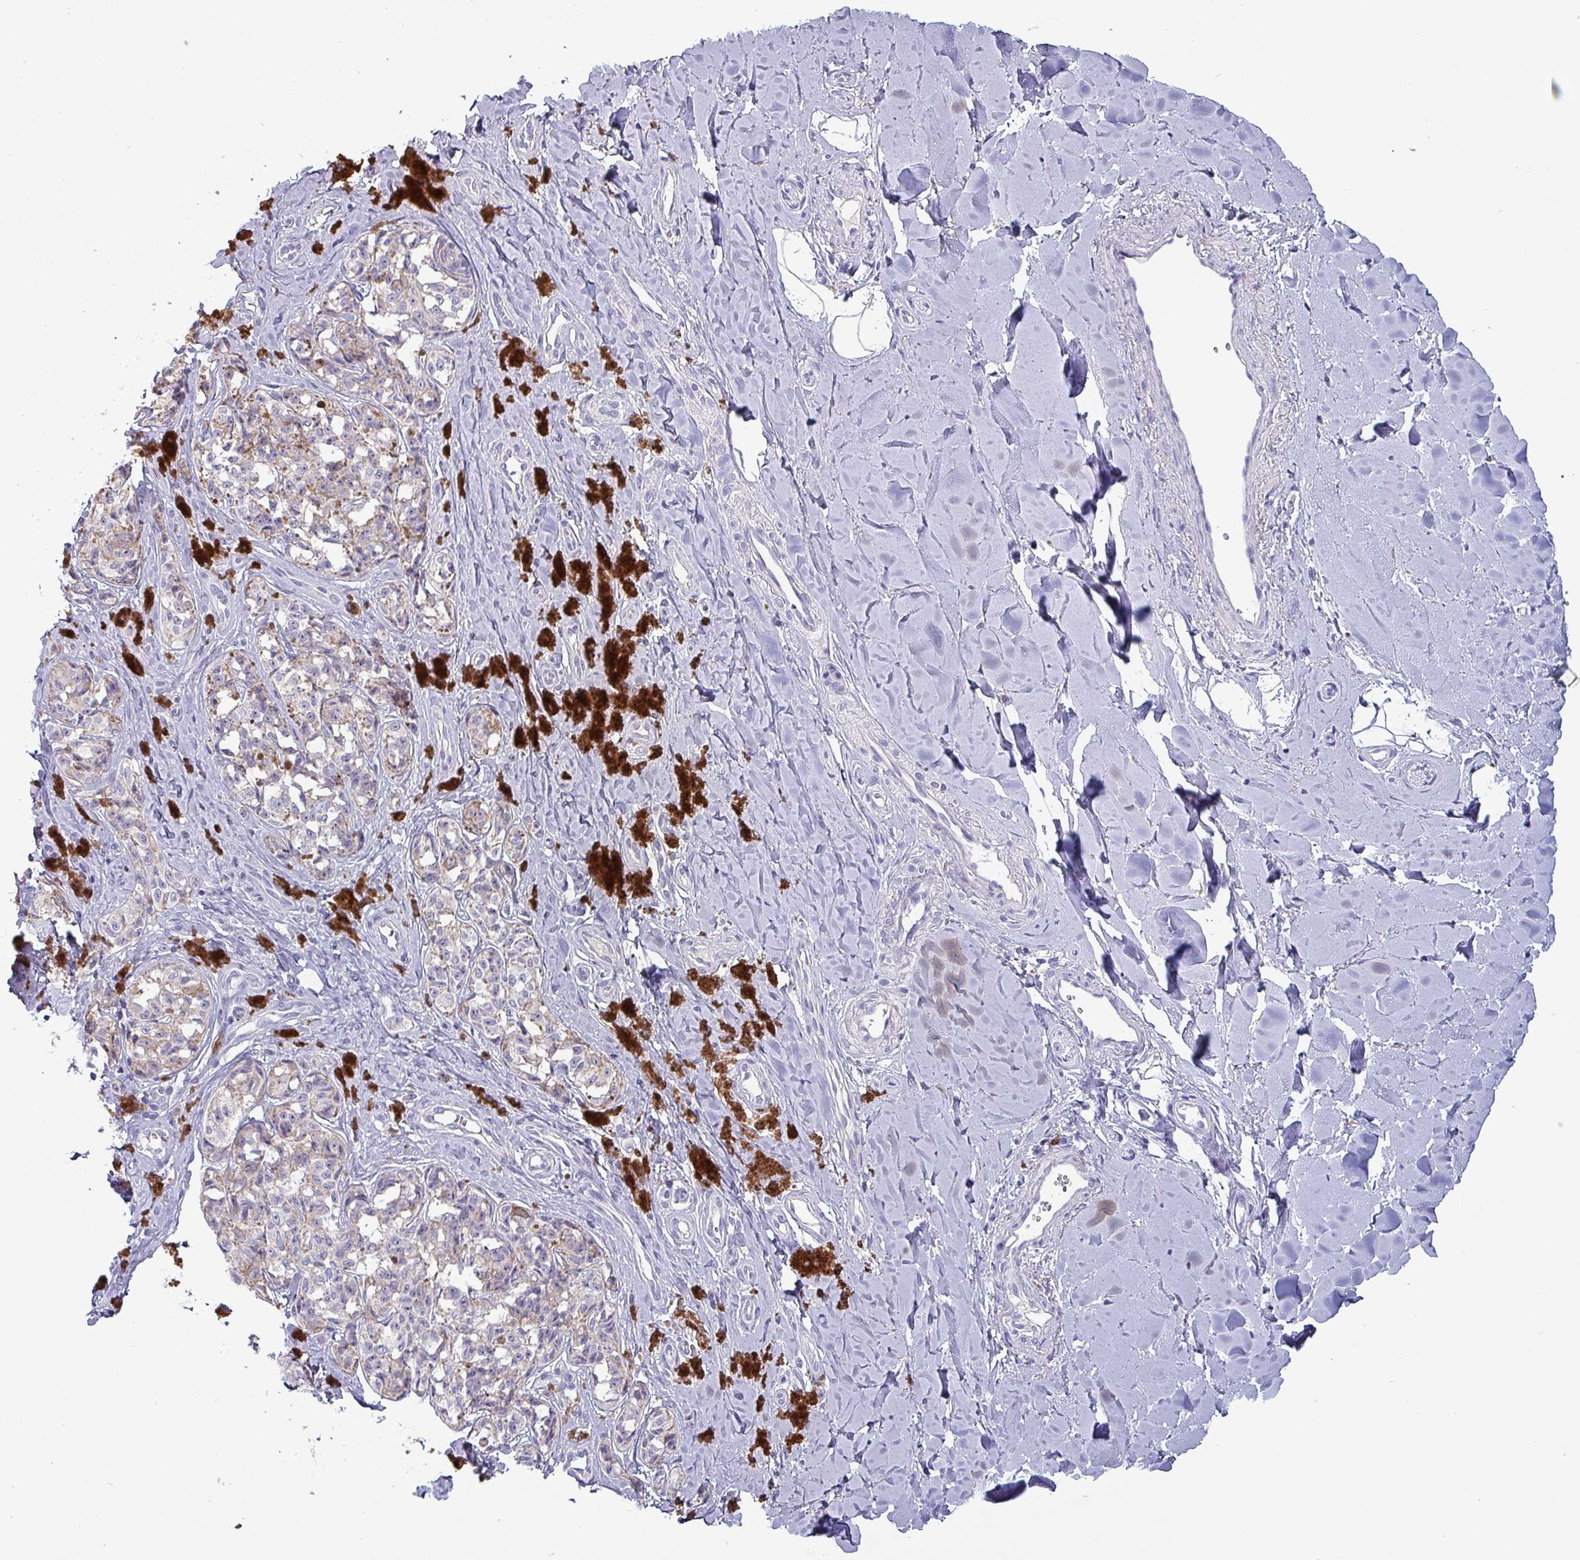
{"staining": {"intensity": "weak", "quantity": "25%-75%", "location": "cytoplasmic/membranous"}, "tissue": "melanoma", "cell_type": "Tumor cells", "image_type": "cancer", "snomed": [{"axis": "morphology", "description": "Malignant melanoma, NOS"}, {"axis": "topography", "description": "Skin"}], "caption": "Immunohistochemistry (DAB (3,3'-diaminobenzidine)) staining of human melanoma shows weak cytoplasmic/membranous protein positivity in about 25%-75% of tumor cells. The staining is performed using DAB (3,3'-diaminobenzidine) brown chromogen to label protein expression. The nuclei are counter-stained blue using hematoxylin.", "gene": "HSD3B7", "patient": {"sex": "female", "age": 65}}